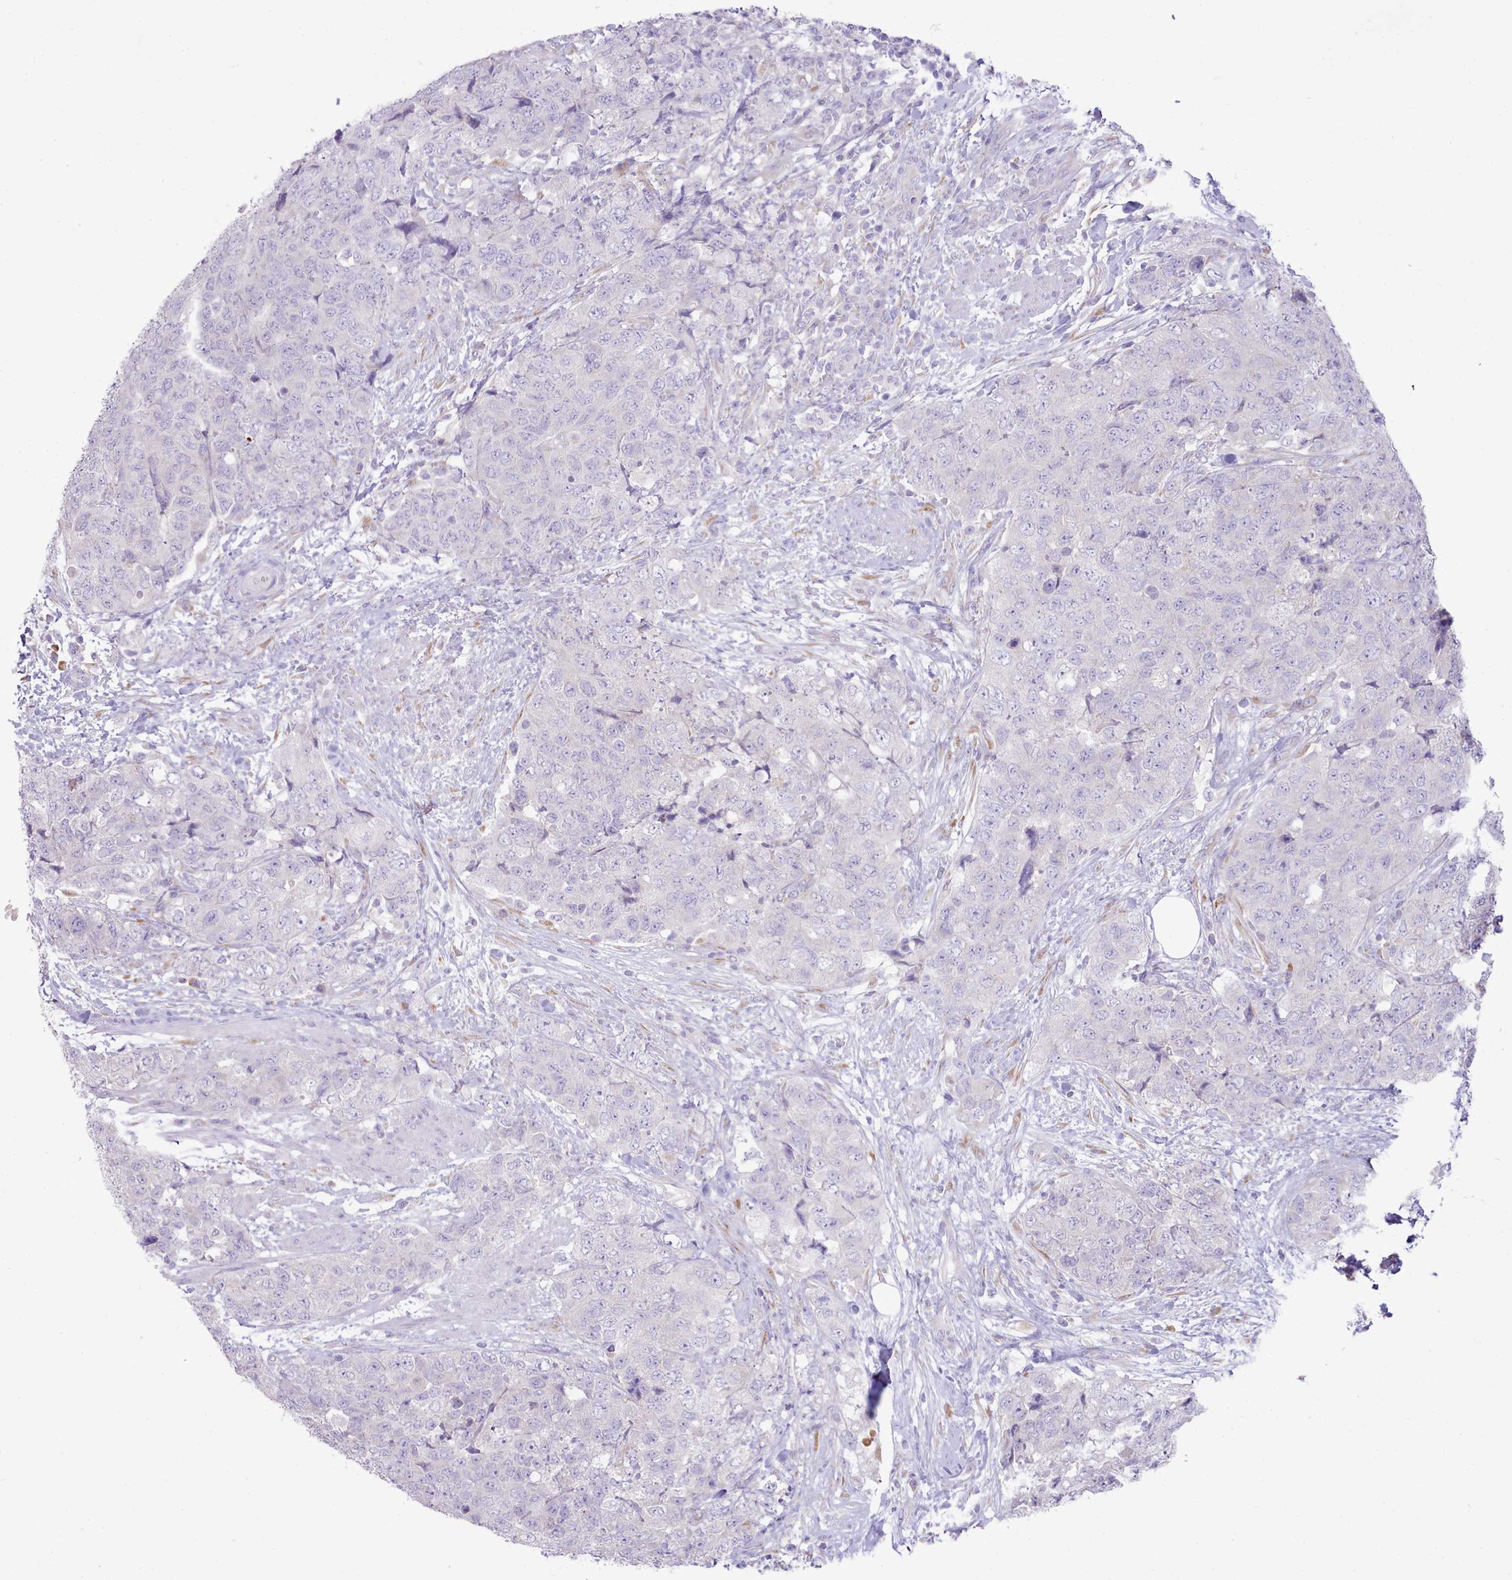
{"staining": {"intensity": "negative", "quantity": "none", "location": "none"}, "tissue": "urothelial cancer", "cell_type": "Tumor cells", "image_type": "cancer", "snomed": [{"axis": "morphology", "description": "Urothelial carcinoma, High grade"}, {"axis": "topography", "description": "Urinary bladder"}], "caption": "High magnification brightfield microscopy of high-grade urothelial carcinoma stained with DAB (3,3'-diaminobenzidine) (brown) and counterstained with hematoxylin (blue): tumor cells show no significant positivity. The staining was performed using DAB (3,3'-diaminobenzidine) to visualize the protein expression in brown, while the nuclei were stained in blue with hematoxylin (Magnification: 20x).", "gene": "CCL1", "patient": {"sex": "female", "age": 78}}